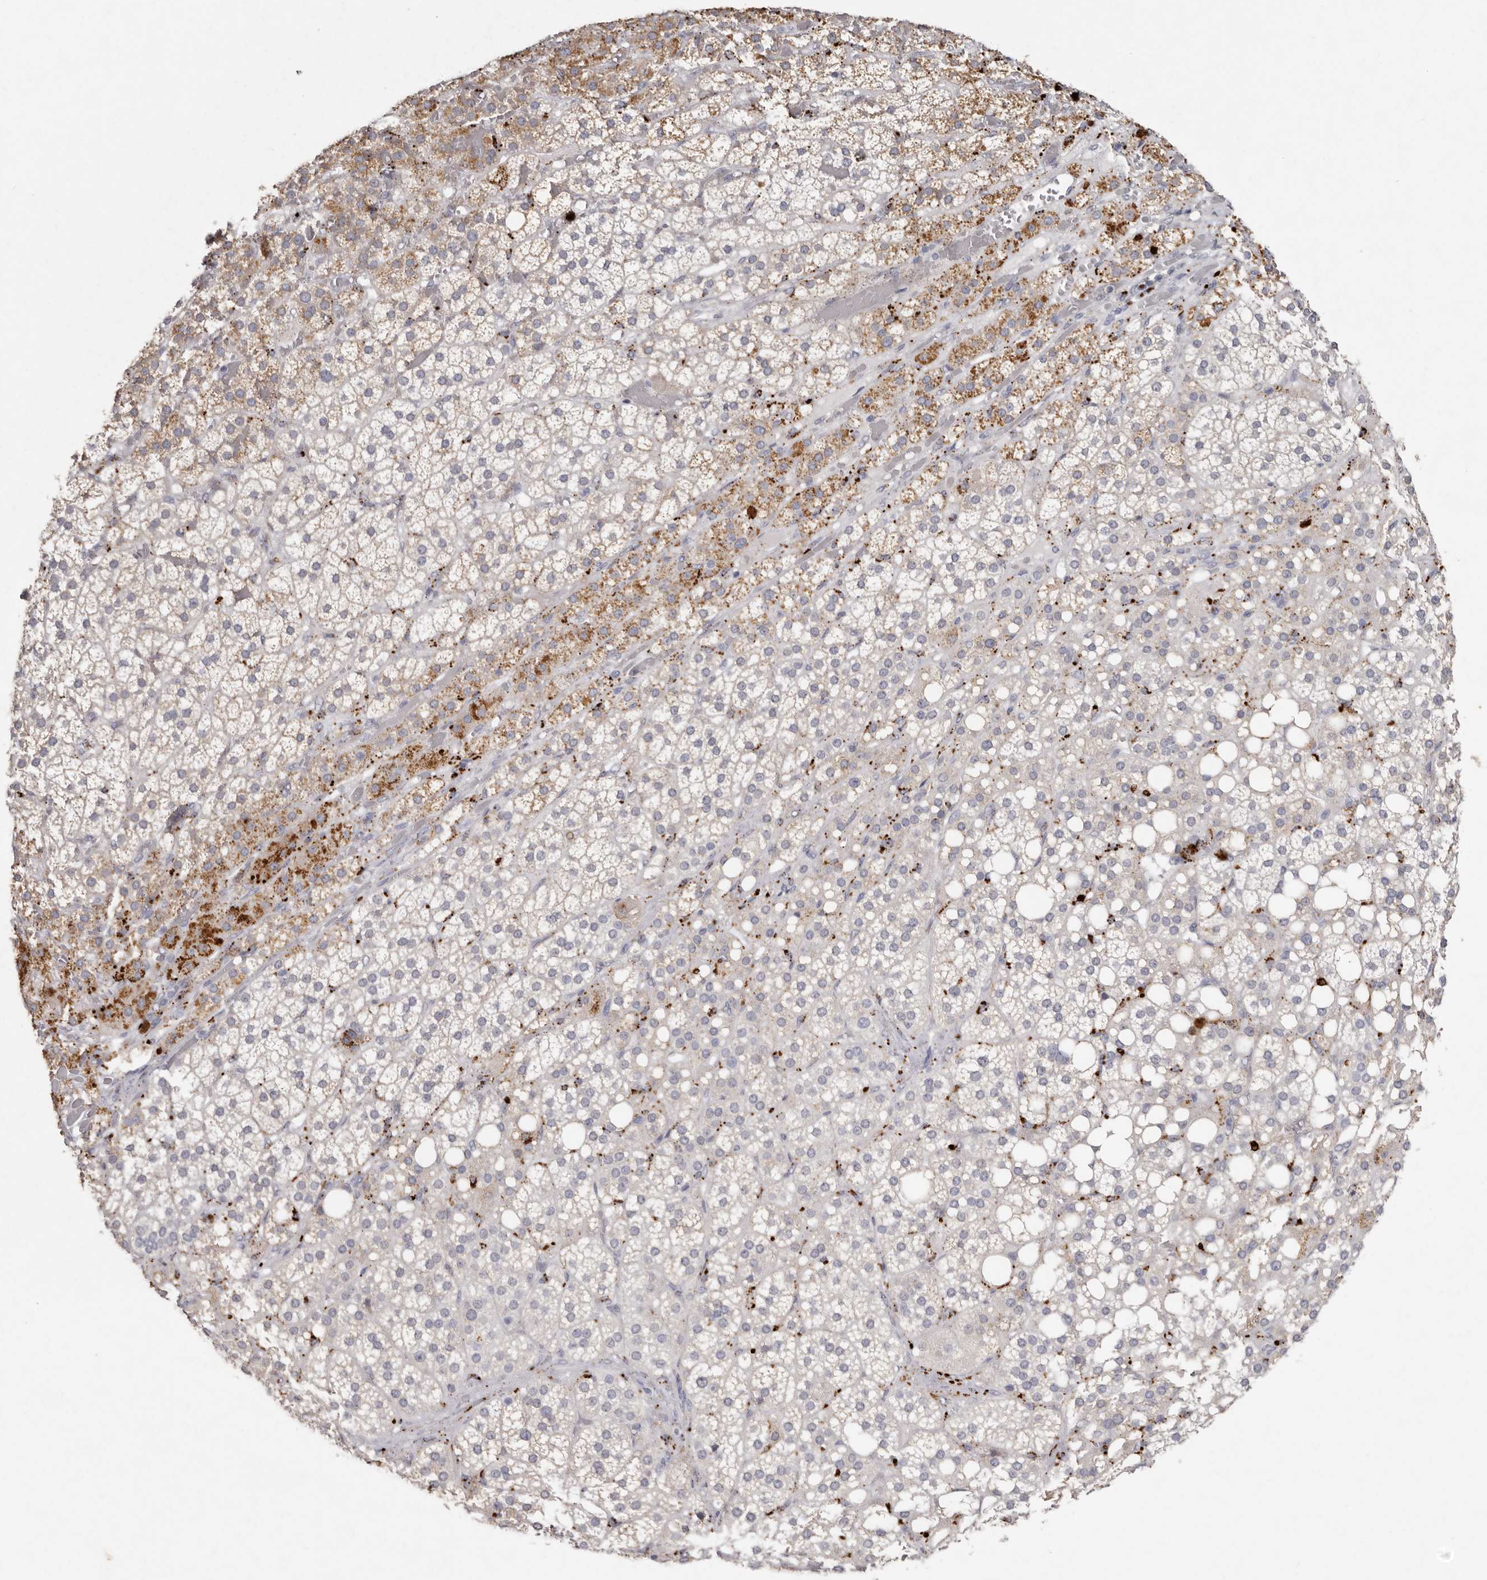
{"staining": {"intensity": "moderate", "quantity": "25%-75%", "location": "cytoplasmic/membranous"}, "tissue": "adrenal gland", "cell_type": "Glandular cells", "image_type": "normal", "snomed": [{"axis": "morphology", "description": "Normal tissue, NOS"}, {"axis": "topography", "description": "Adrenal gland"}], "caption": "A medium amount of moderate cytoplasmic/membranous expression is present in about 25%-75% of glandular cells in normal adrenal gland.", "gene": "FAM185A", "patient": {"sex": "female", "age": 59}}